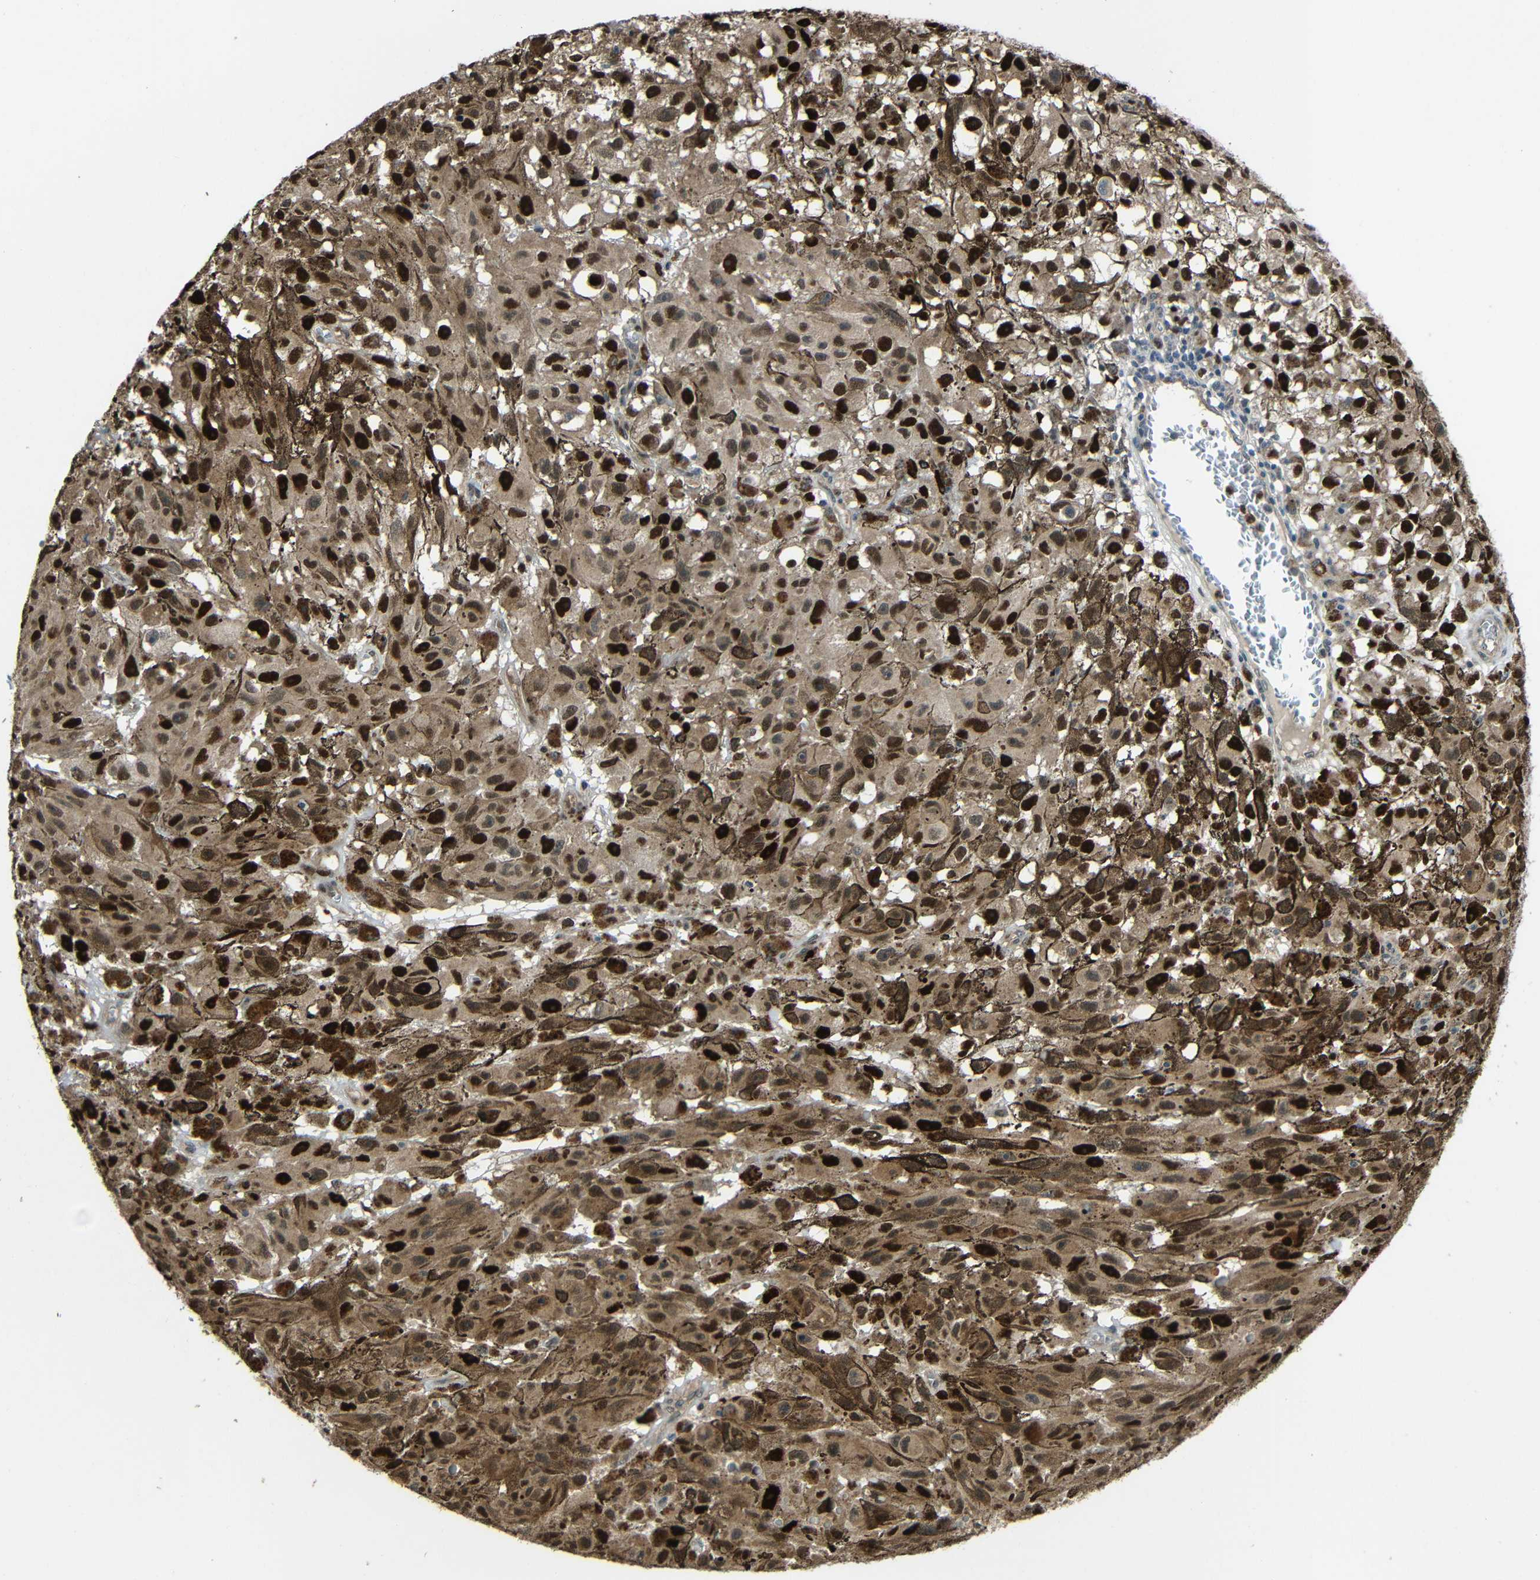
{"staining": {"intensity": "strong", "quantity": ">75%", "location": "cytoplasmic/membranous,nuclear"}, "tissue": "melanoma", "cell_type": "Tumor cells", "image_type": "cancer", "snomed": [{"axis": "morphology", "description": "Malignant melanoma, NOS"}, {"axis": "topography", "description": "Skin"}], "caption": "Immunohistochemistry histopathology image of malignant melanoma stained for a protein (brown), which shows high levels of strong cytoplasmic/membranous and nuclear positivity in about >75% of tumor cells.", "gene": "STBD1", "patient": {"sex": "female", "age": 104}}